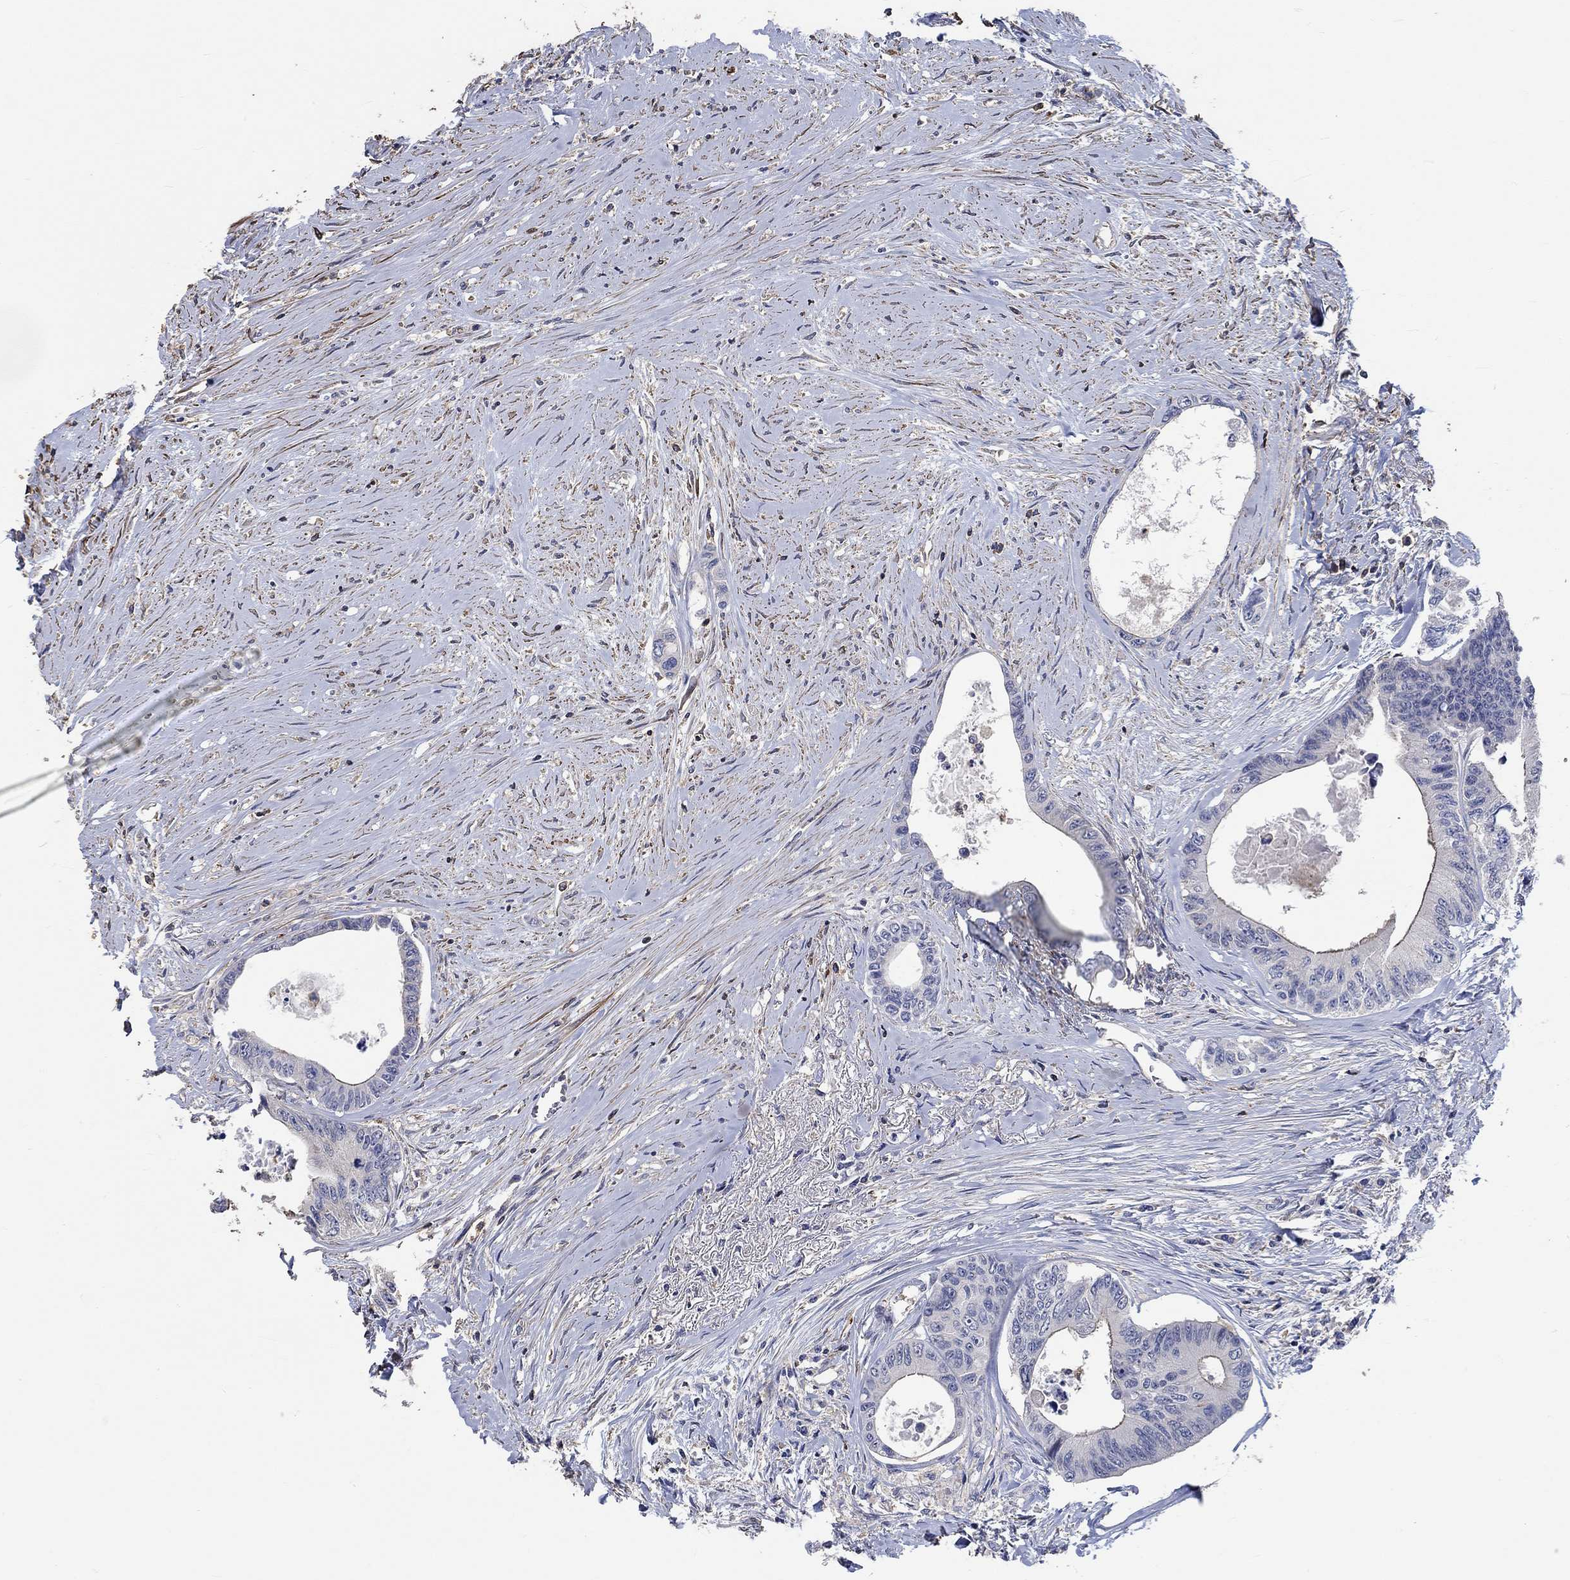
{"staining": {"intensity": "strong", "quantity": "<25%", "location": "cytoplasmic/membranous"}, "tissue": "colorectal cancer", "cell_type": "Tumor cells", "image_type": "cancer", "snomed": [{"axis": "morphology", "description": "Adenocarcinoma, NOS"}, {"axis": "topography", "description": "Rectum"}], "caption": "Immunohistochemical staining of human colorectal adenocarcinoma displays medium levels of strong cytoplasmic/membranous protein expression in approximately <25% of tumor cells.", "gene": "TNFAIP8L3", "patient": {"sex": "male", "age": 59}}